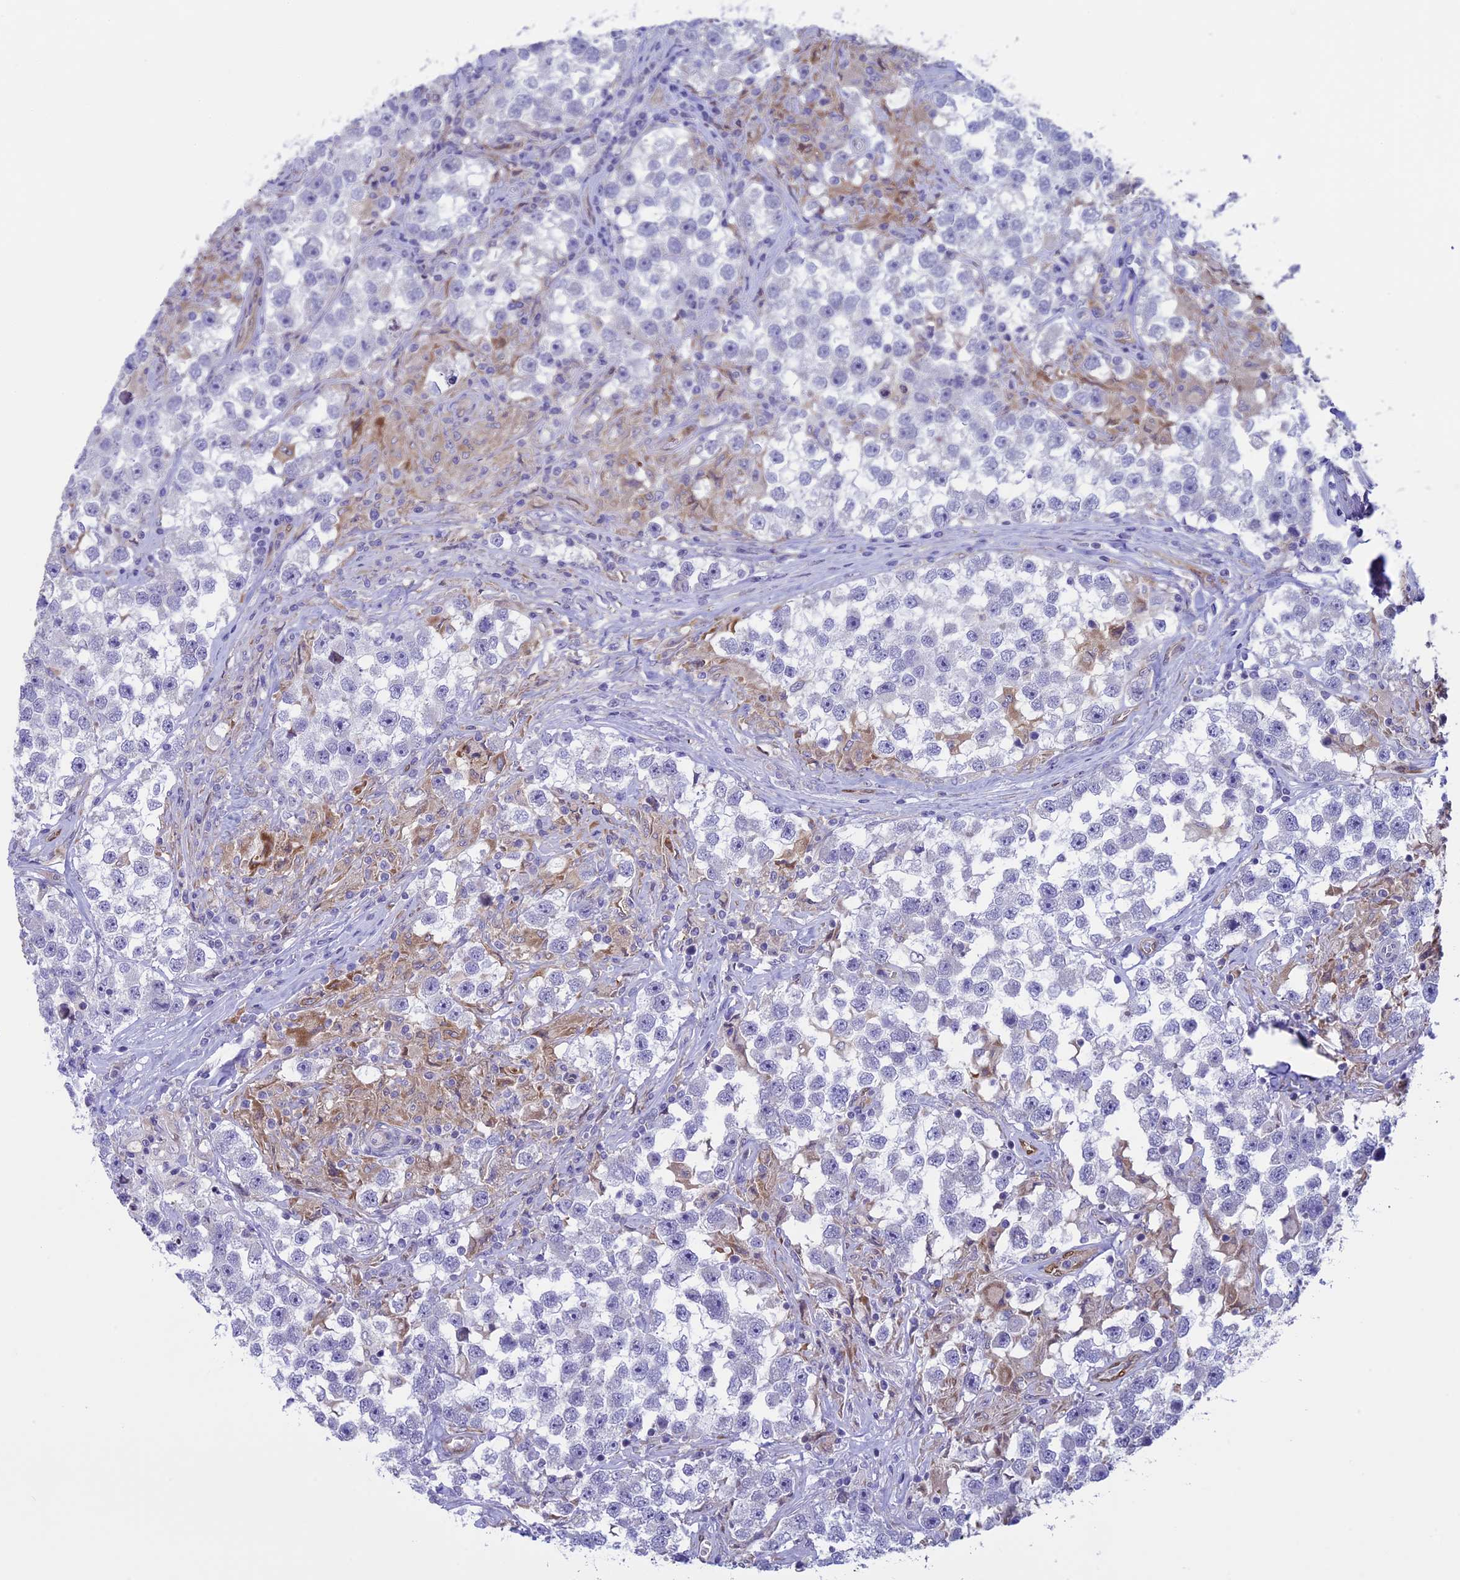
{"staining": {"intensity": "negative", "quantity": "none", "location": "none"}, "tissue": "testis cancer", "cell_type": "Tumor cells", "image_type": "cancer", "snomed": [{"axis": "morphology", "description": "Seminoma, NOS"}, {"axis": "topography", "description": "Testis"}], "caption": "Testis cancer (seminoma) was stained to show a protein in brown. There is no significant staining in tumor cells. Nuclei are stained in blue.", "gene": "IGSF6", "patient": {"sex": "male", "age": 46}}